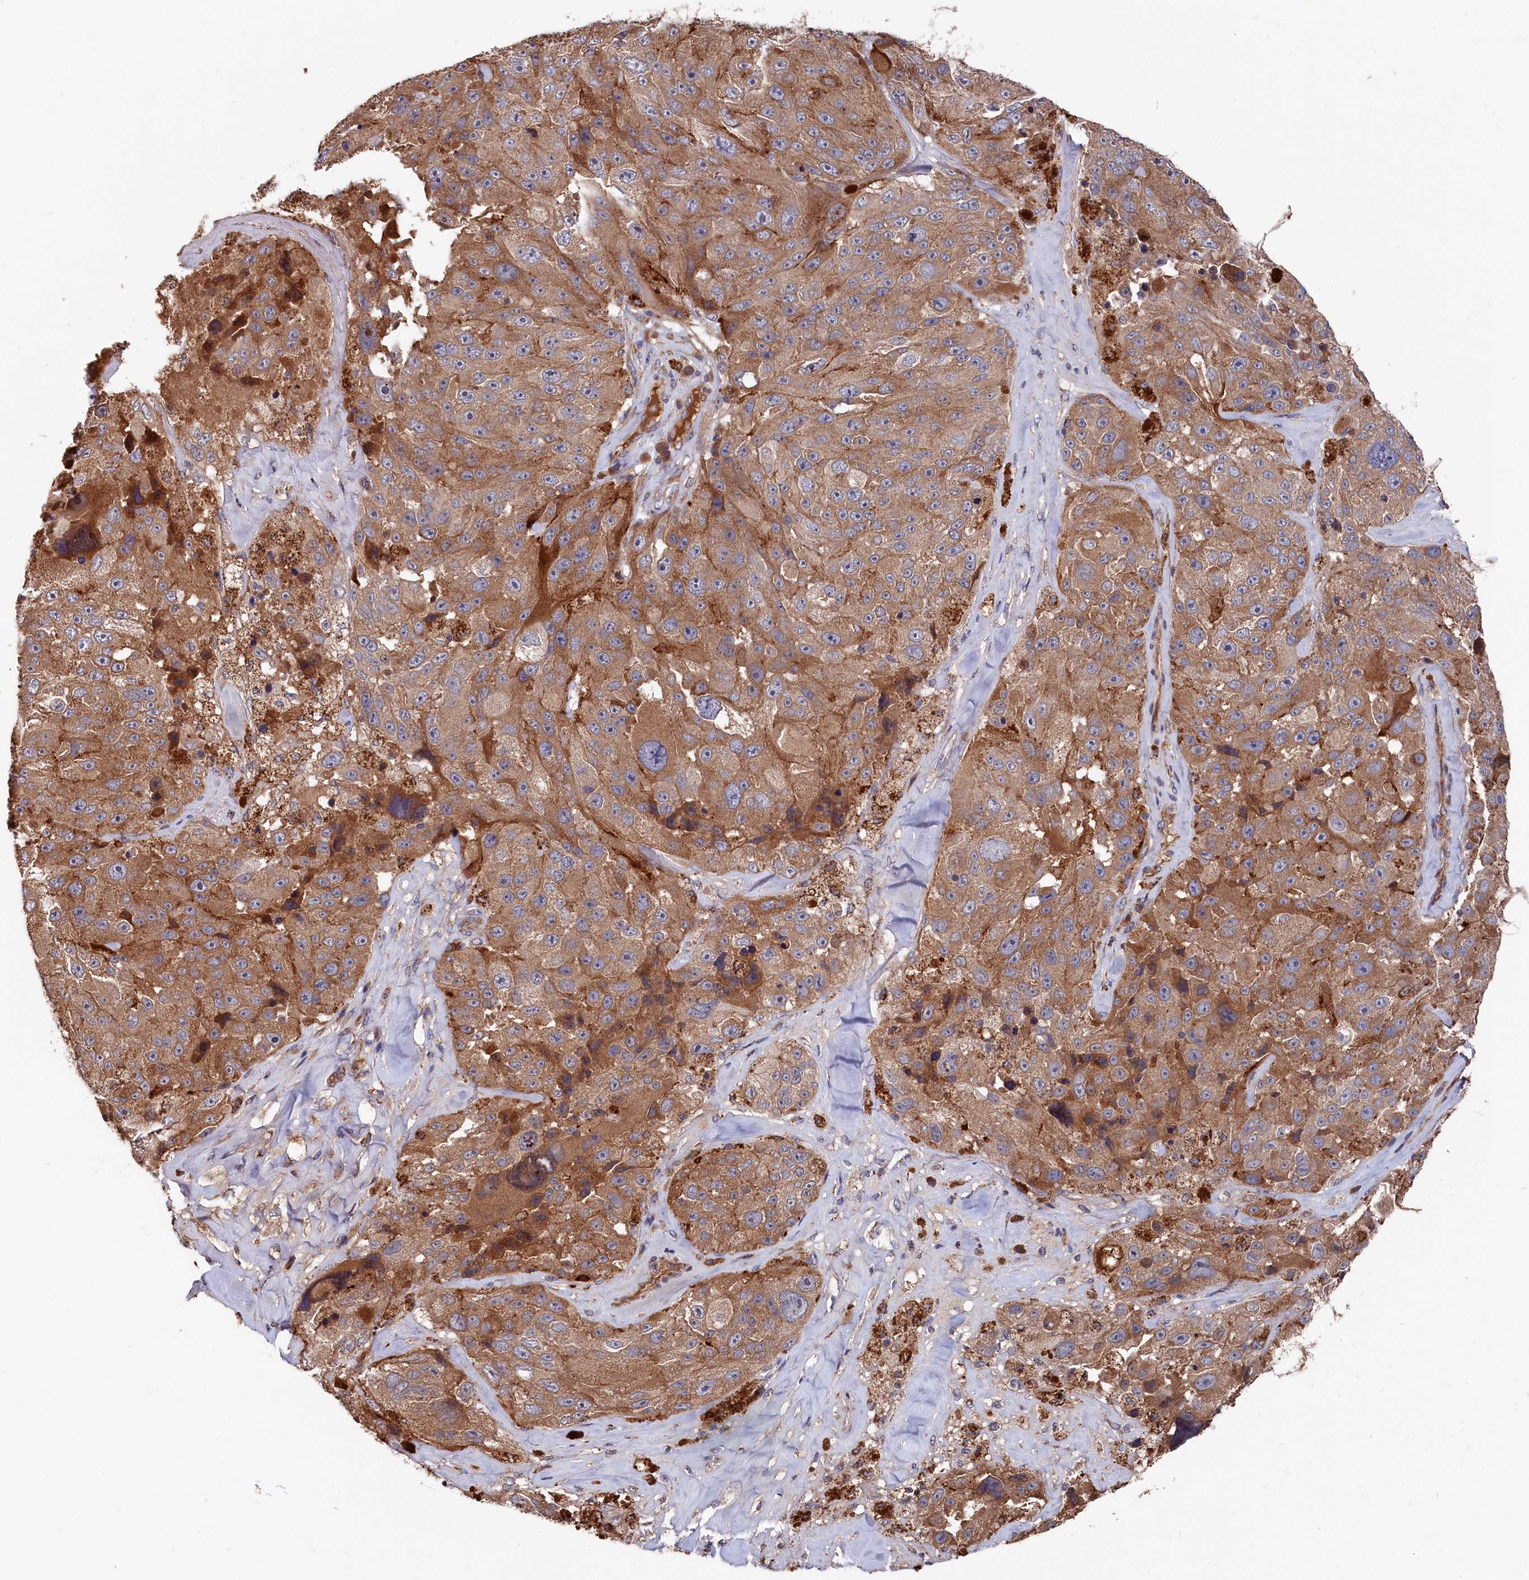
{"staining": {"intensity": "moderate", "quantity": ">75%", "location": "cytoplasmic/membranous"}, "tissue": "melanoma", "cell_type": "Tumor cells", "image_type": "cancer", "snomed": [{"axis": "morphology", "description": "Malignant melanoma, Metastatic site"}, {"axis": "topography", "description": "Lymph node"}], "caption": "IHC histopathology image of neoplastic tissue: malignant melanoma (metastatic site) stained using immunohistochemistry demonstrates medium levels of moderate protein expression localized specifically in the cytoplasmic/membranous of tumor cells, appearing as a cytoplasmic/membranous brown color.", "gene": "SLC12A4", "patient": {"sex": "male", "age": 62}}